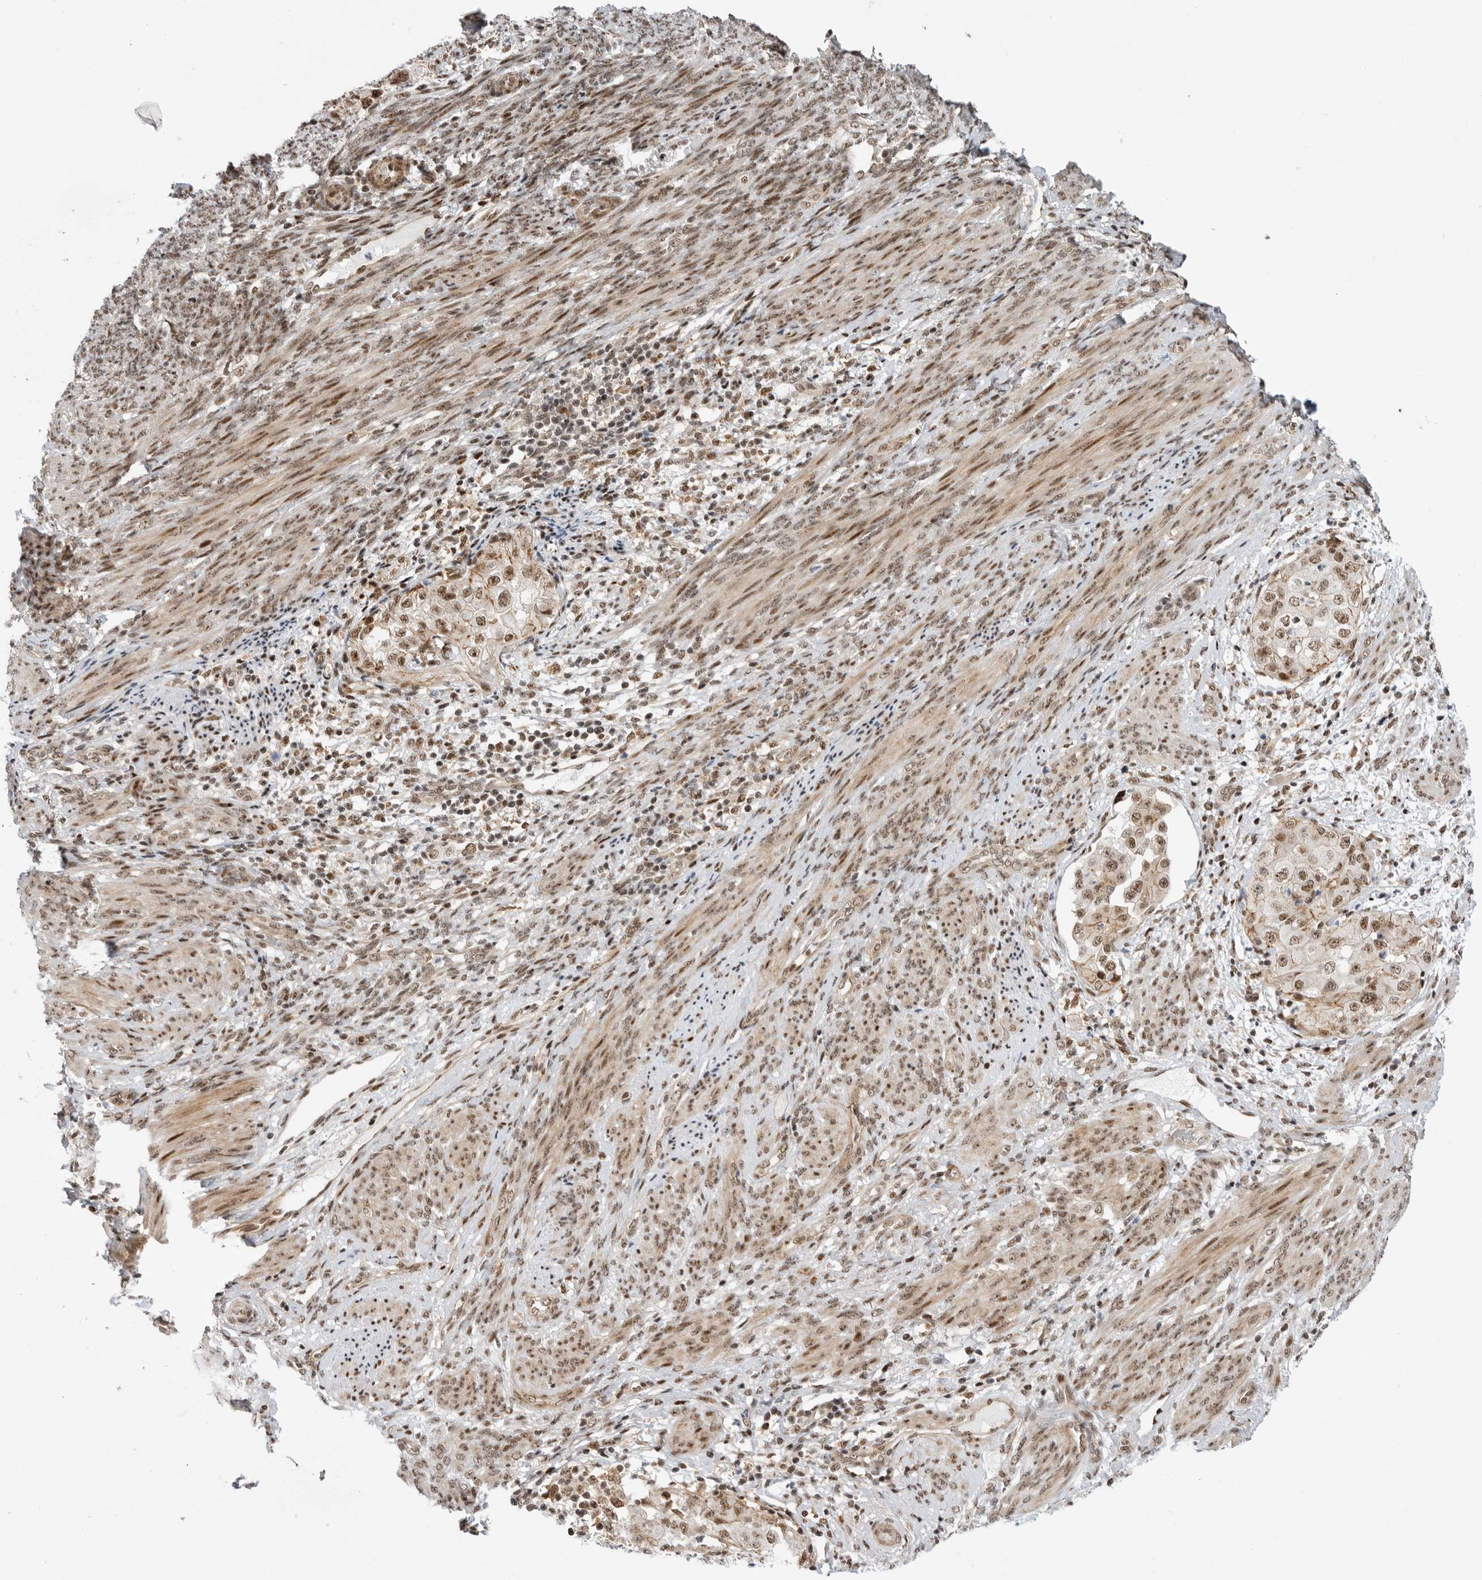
{"staining": {"intensity": "moderate", "quantity": ">75%", "location": "nuclear"}, "tissue": "endometrial cancer", "cell_type": "Tumor cells", "image_type": "cancer", "snomed": [{"axis": "morphology", "description": "Adenocarcinoma, NOS"}, {"axis": "topography", "description": "Endometrium"}], "caption": "A high-resolution histopathology image shows immunohistochemistry (IHC) staining of endometrial adenocarcinoma, which demonstrates moderate nuclear positivity in about >75% of tumor cells.", "gene": "GPATCH2", "patient": {"sex": "female", "age": 85}}